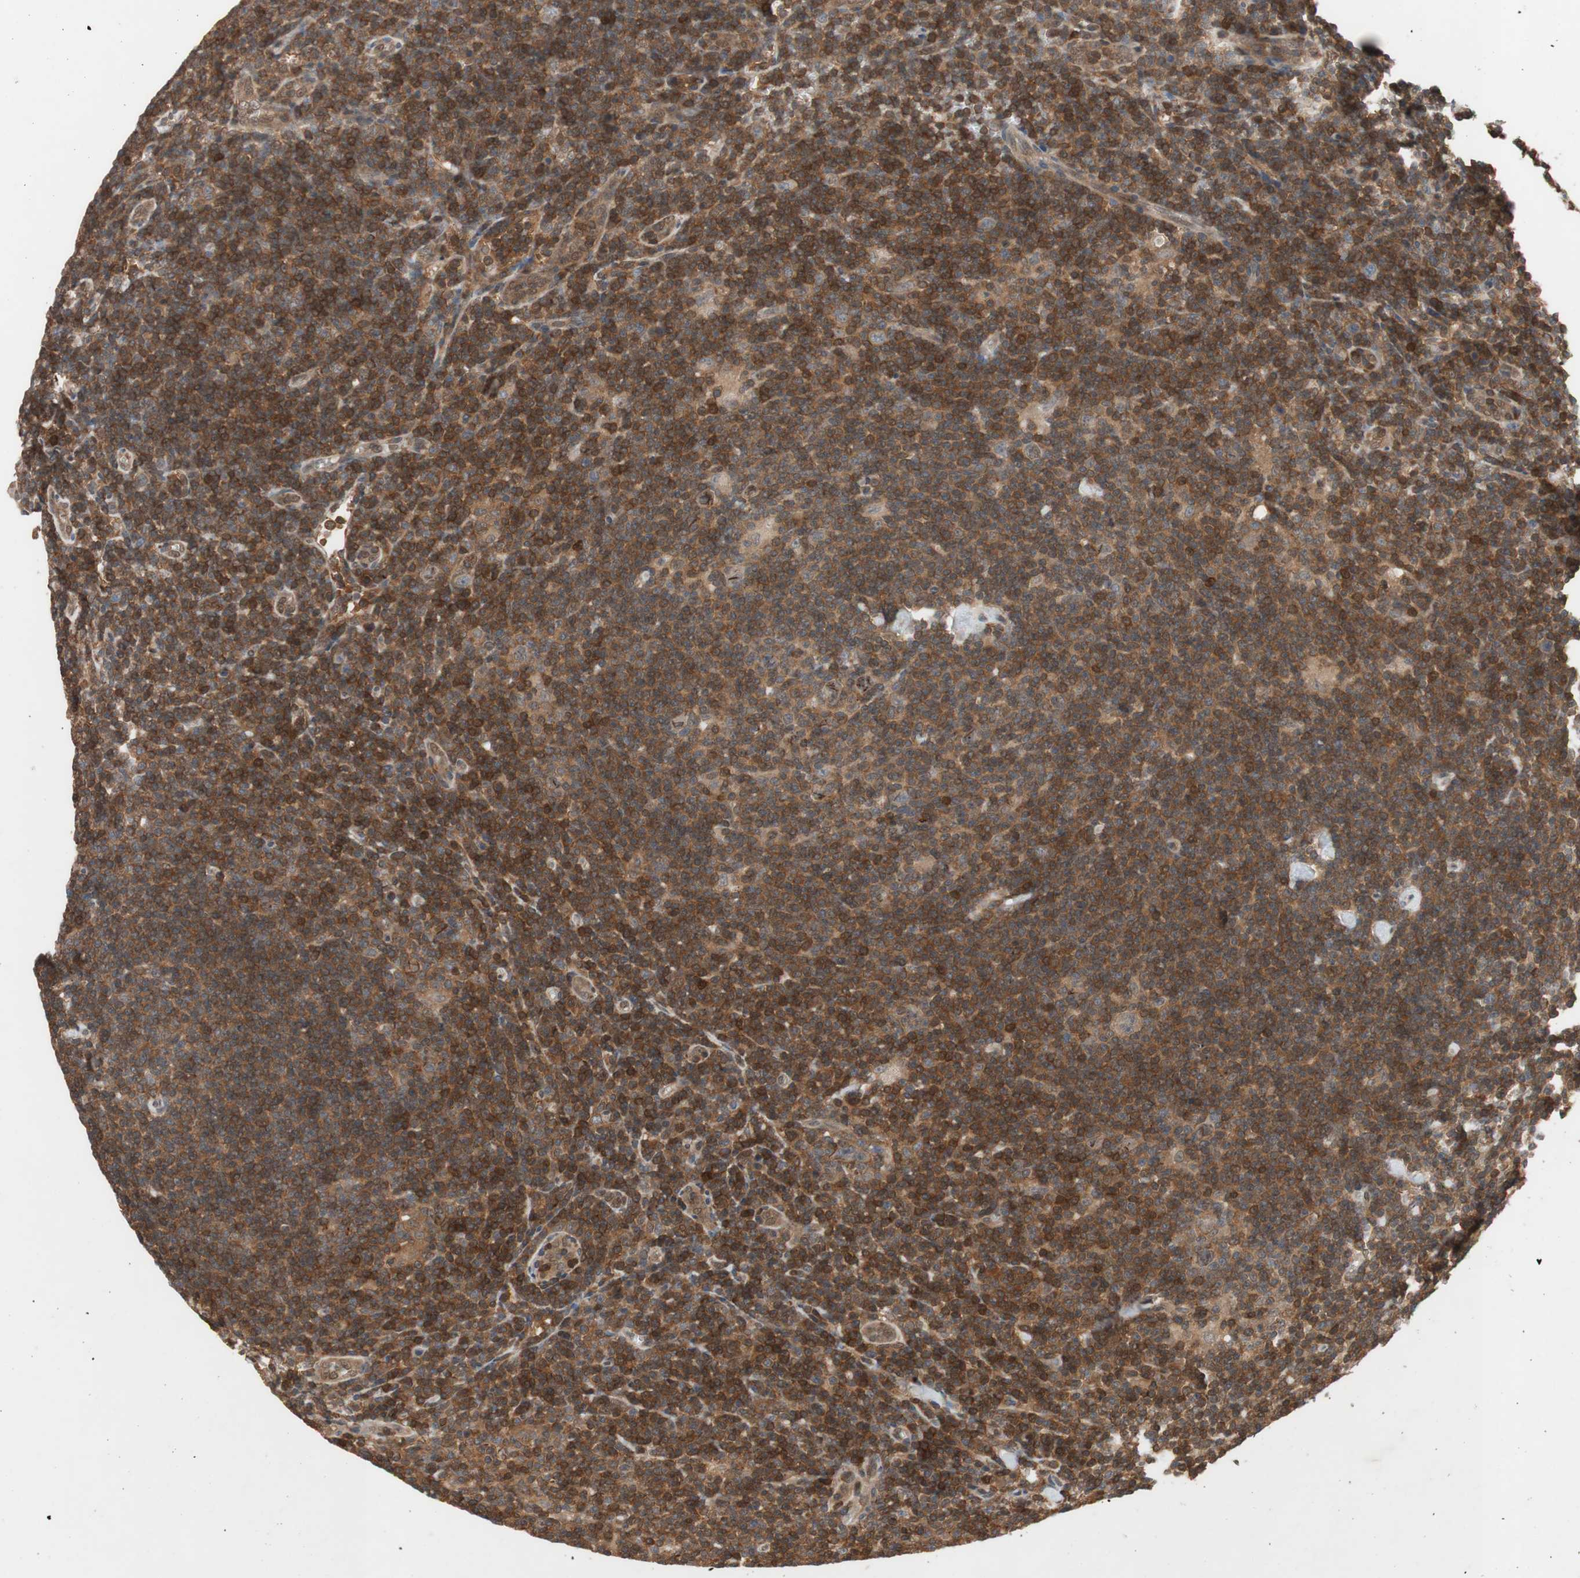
{"staining": {"intensity": "strong", "quantity": ">75%", "location": "cytoplasmic/membranous"}, "tissue": "lymphoma", "cell_type": "Tumor cells", "image_type": "cancer", "snomed": [{"axis": "morphology", "description": "Hodgkin's disease, NOS"}, {"axis": "topography", "description": "Lymph node"}], "caption": "Protein expression analysis of human Hodgkin's disease reveals strong cytoplasmic/membranous staining in approximately >75% of tumor cells.", "gene": "GALT", "patient": {"sex": "female", "age": 57}}